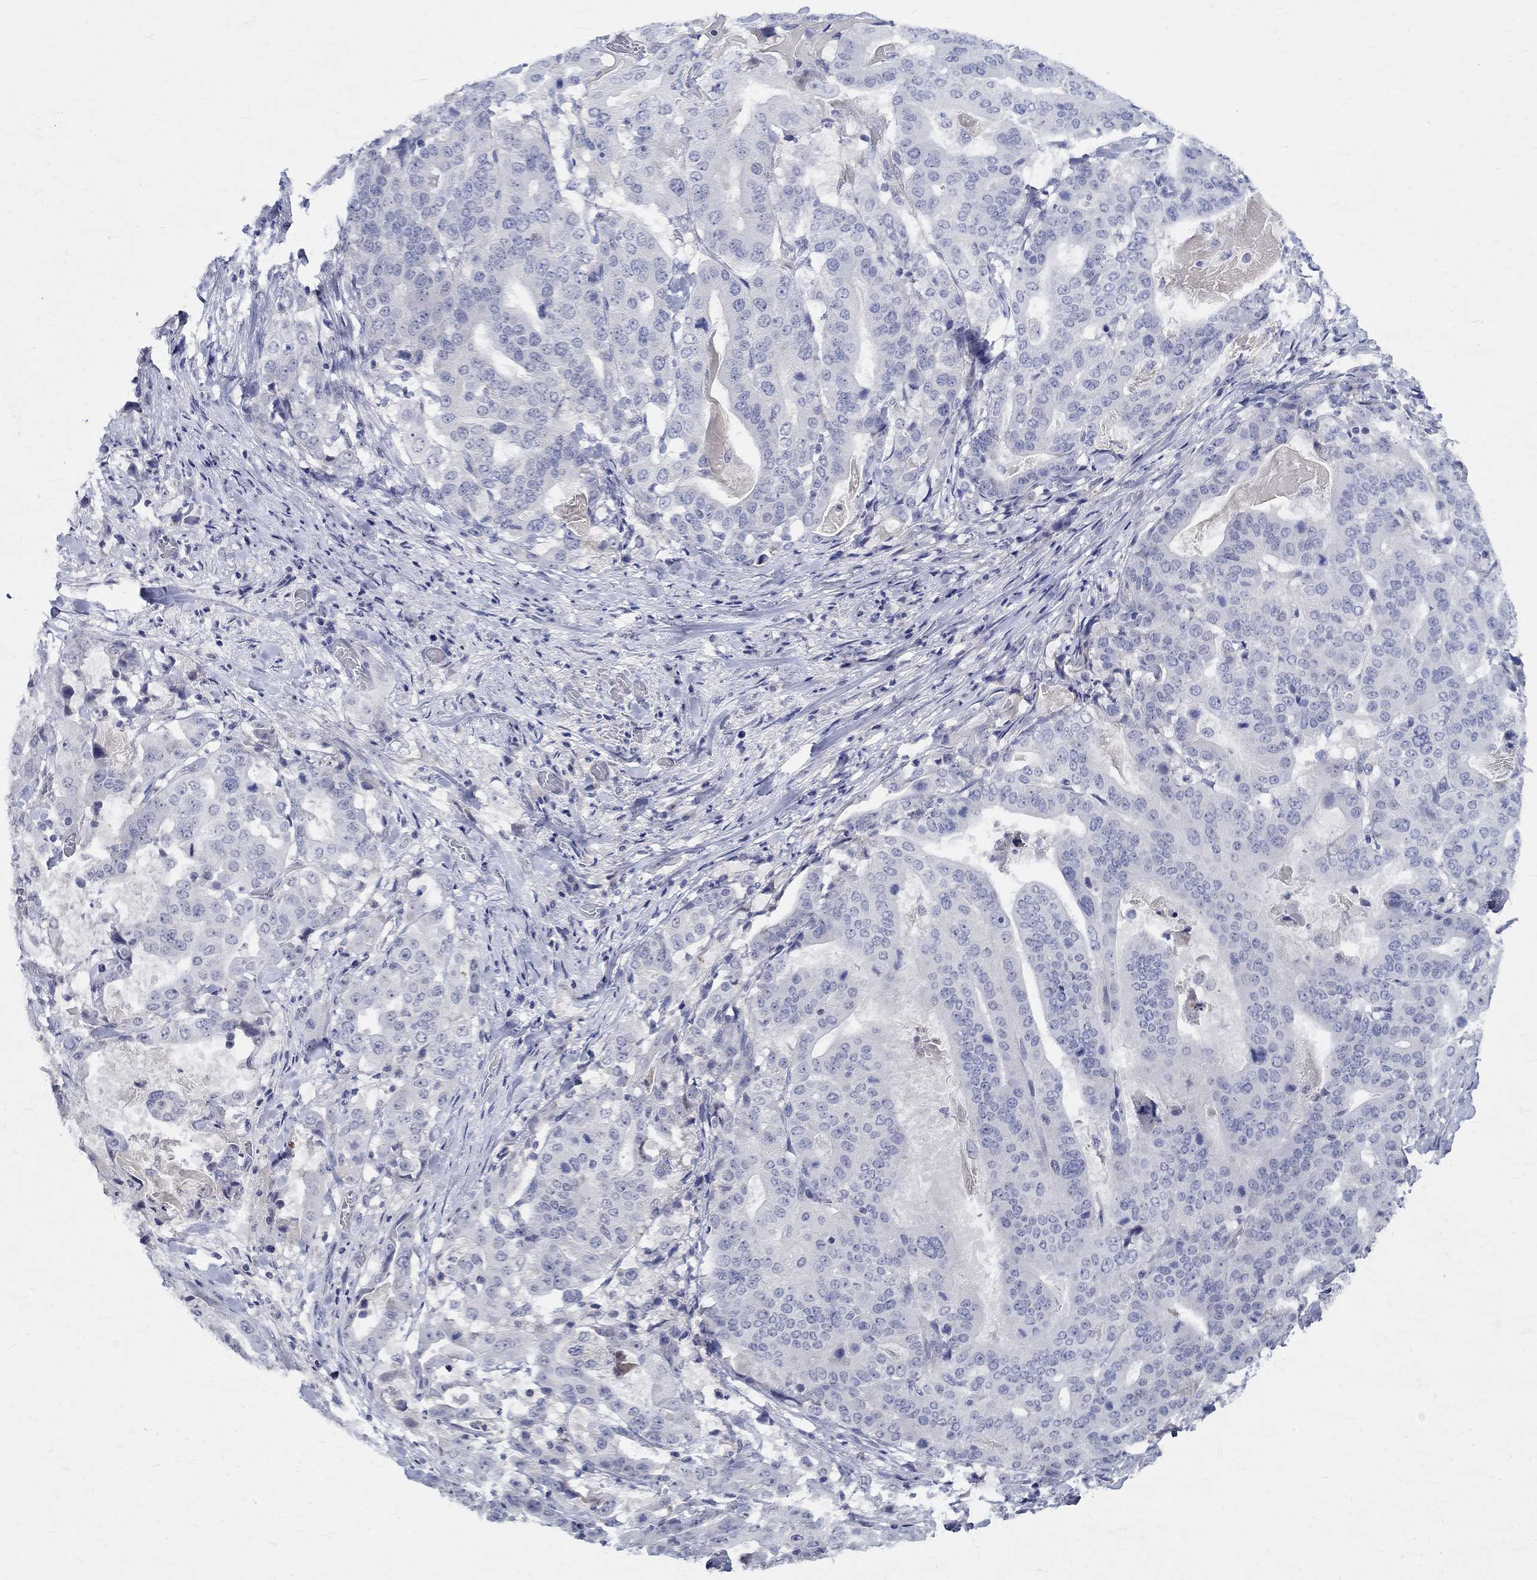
{"staining": {"intensity": "negative", "quantity": "none", "location": "none"}, "tissue": "stomach cancer", "cell_type": "Tumor cells", "image_type": "cancer", "snomed": [{"axis": "morphology", "description": "Adenocarcinoma, NOS"}, {"axis": "topography", "description": "Stomach"}], "caption": "Tumor cells show no significant expression in stomach adenocarcinoma.", "gene": "CETN1", "patient": {"sex": "male", "age": 48}}